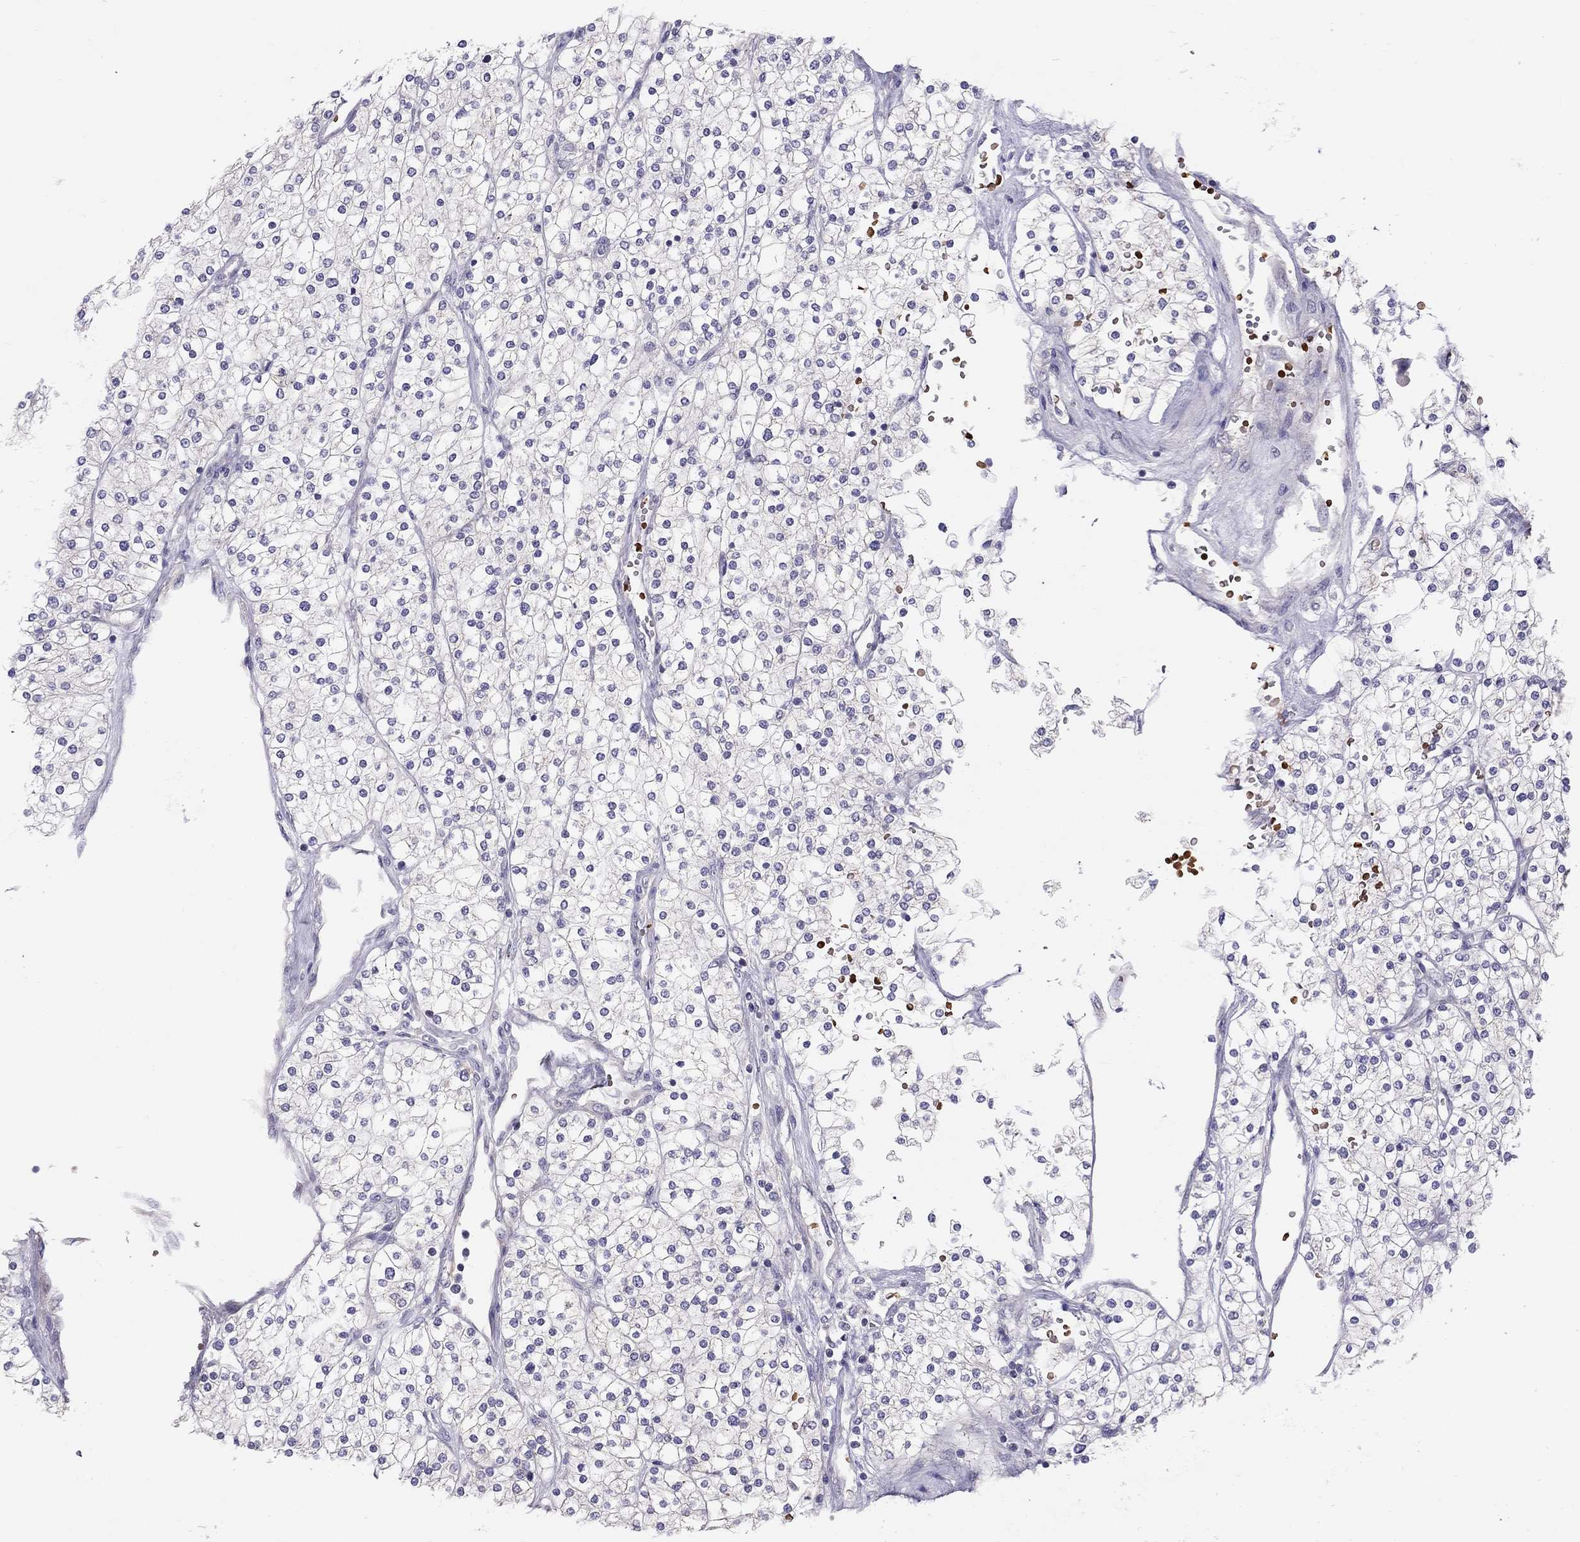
{"staining": {"intensity": "negative", "quantity": "none", "location": "none"}, "tissue": "renal cancer", "cell_type": "Tumor cells", "image_type": "cancer", "snomed": [{"axis": "morphology", "description": "Adenocarcinoma, NOS"}, {"axis": "topography", "description": "Kidney"}], "caption": "This is a image of immunohistochemistry (IHC) staining of renal cancer, which shows no staining in tumor cells. (DAB immunohistochemistry with hematoxylin counter stain).", "gene": "FRMD1", "patient": {"sex": "male", "age": 80}}